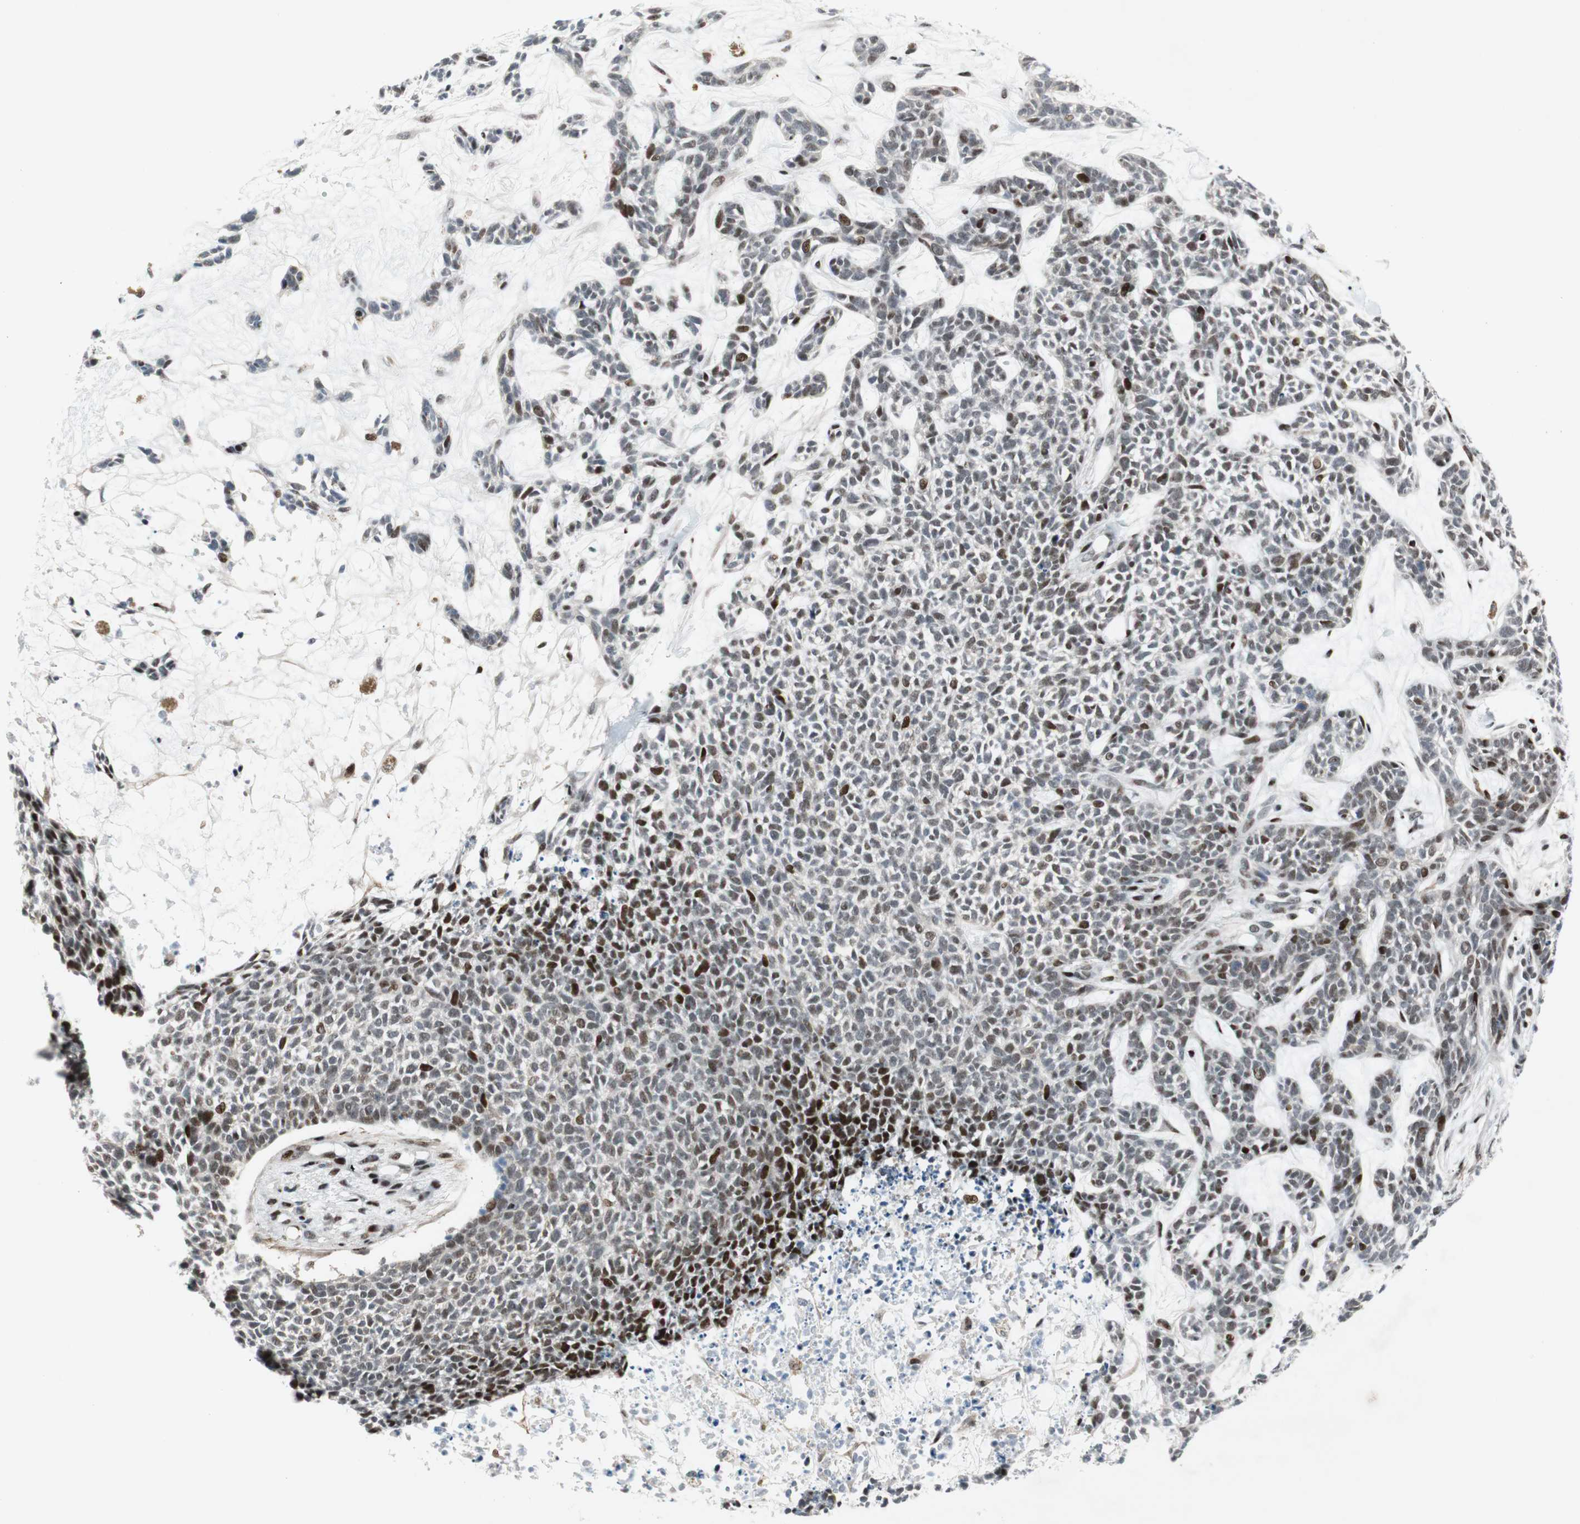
{"staining": {"intensity": "strong", "quantity": "25%-75%", "location": "nuclear"}, "tissue": "skin cancer", "cell_type": "Tumor cells", "image_type": "cancer", "snomed": [{"axis": "morphology", "description": "Basal cell carcinoma"}, {"axis": "topography", "description": "Skin"}], "caption": "High-magnification brightfield microscopy of basal cell carcinoma (skin) stained with DAB (brown) and counterstained with hematoxylin (blue). tumor cells exhibit strong nuclear positivity is appreciated in about25%-75% of cells.", "gene": "FBXO44", "patient": {"sex": "female", "age": 84}}